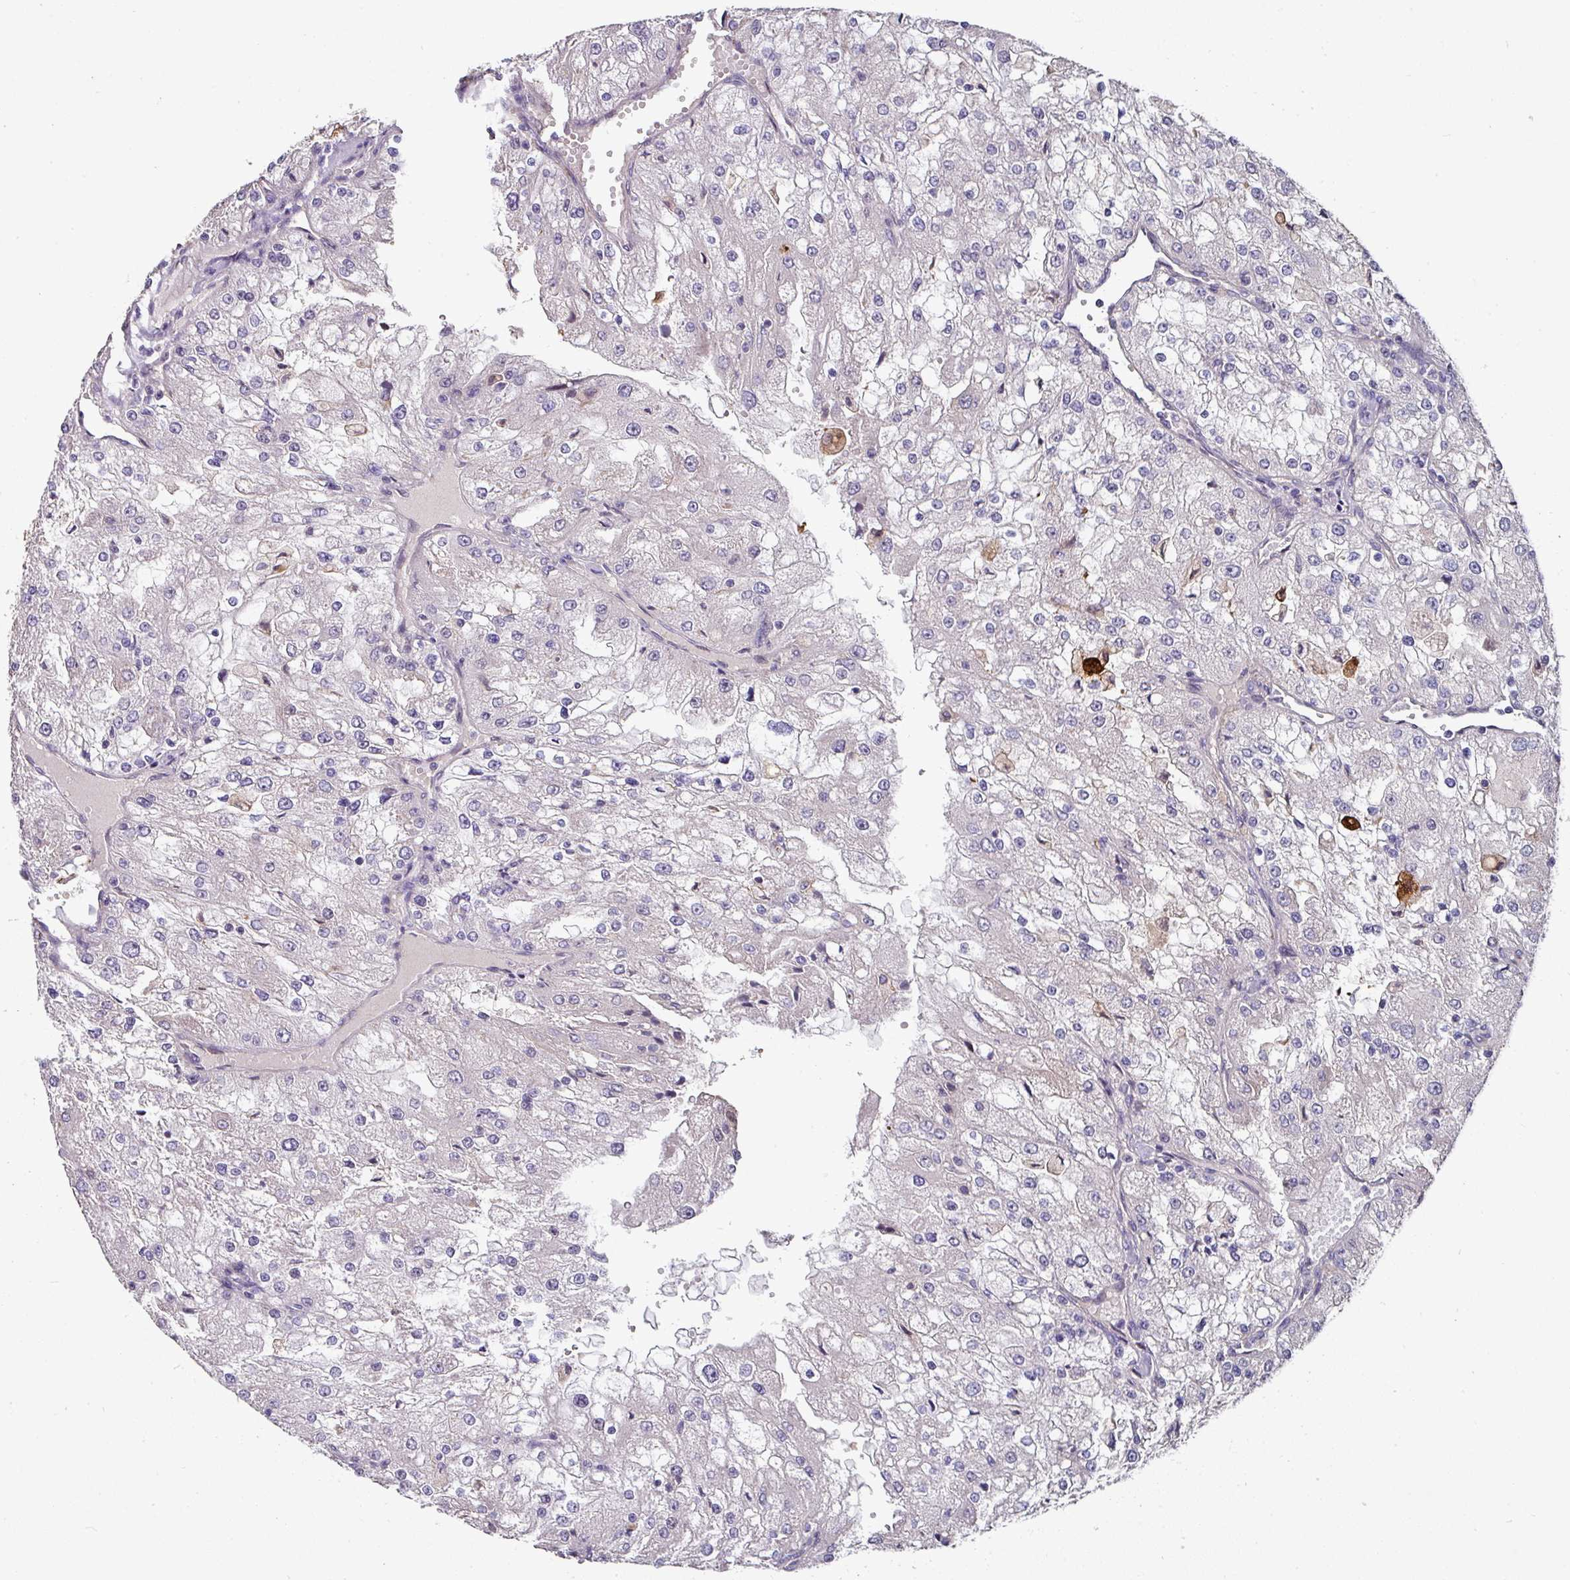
{"staining": {"intensity": "negative", "quantity": "none", "location": "none"}, "tissue": "renal cancer", "cell_type": "Tumor cells", "image_type": "cancer", "snomed": [{"axis": "morphology", "description": "Adenocarcinoma, NOS"}, {"axis": "topography", "description": "Kidney"}], "caption": "A high-resolution image shows immunohistochemistry staining of renal cancer (adenocarcinoma), which shows no significant positivity in tumor cells.", "gene": "C4orf48", "patient": {"sex": "female", "age": 74}}